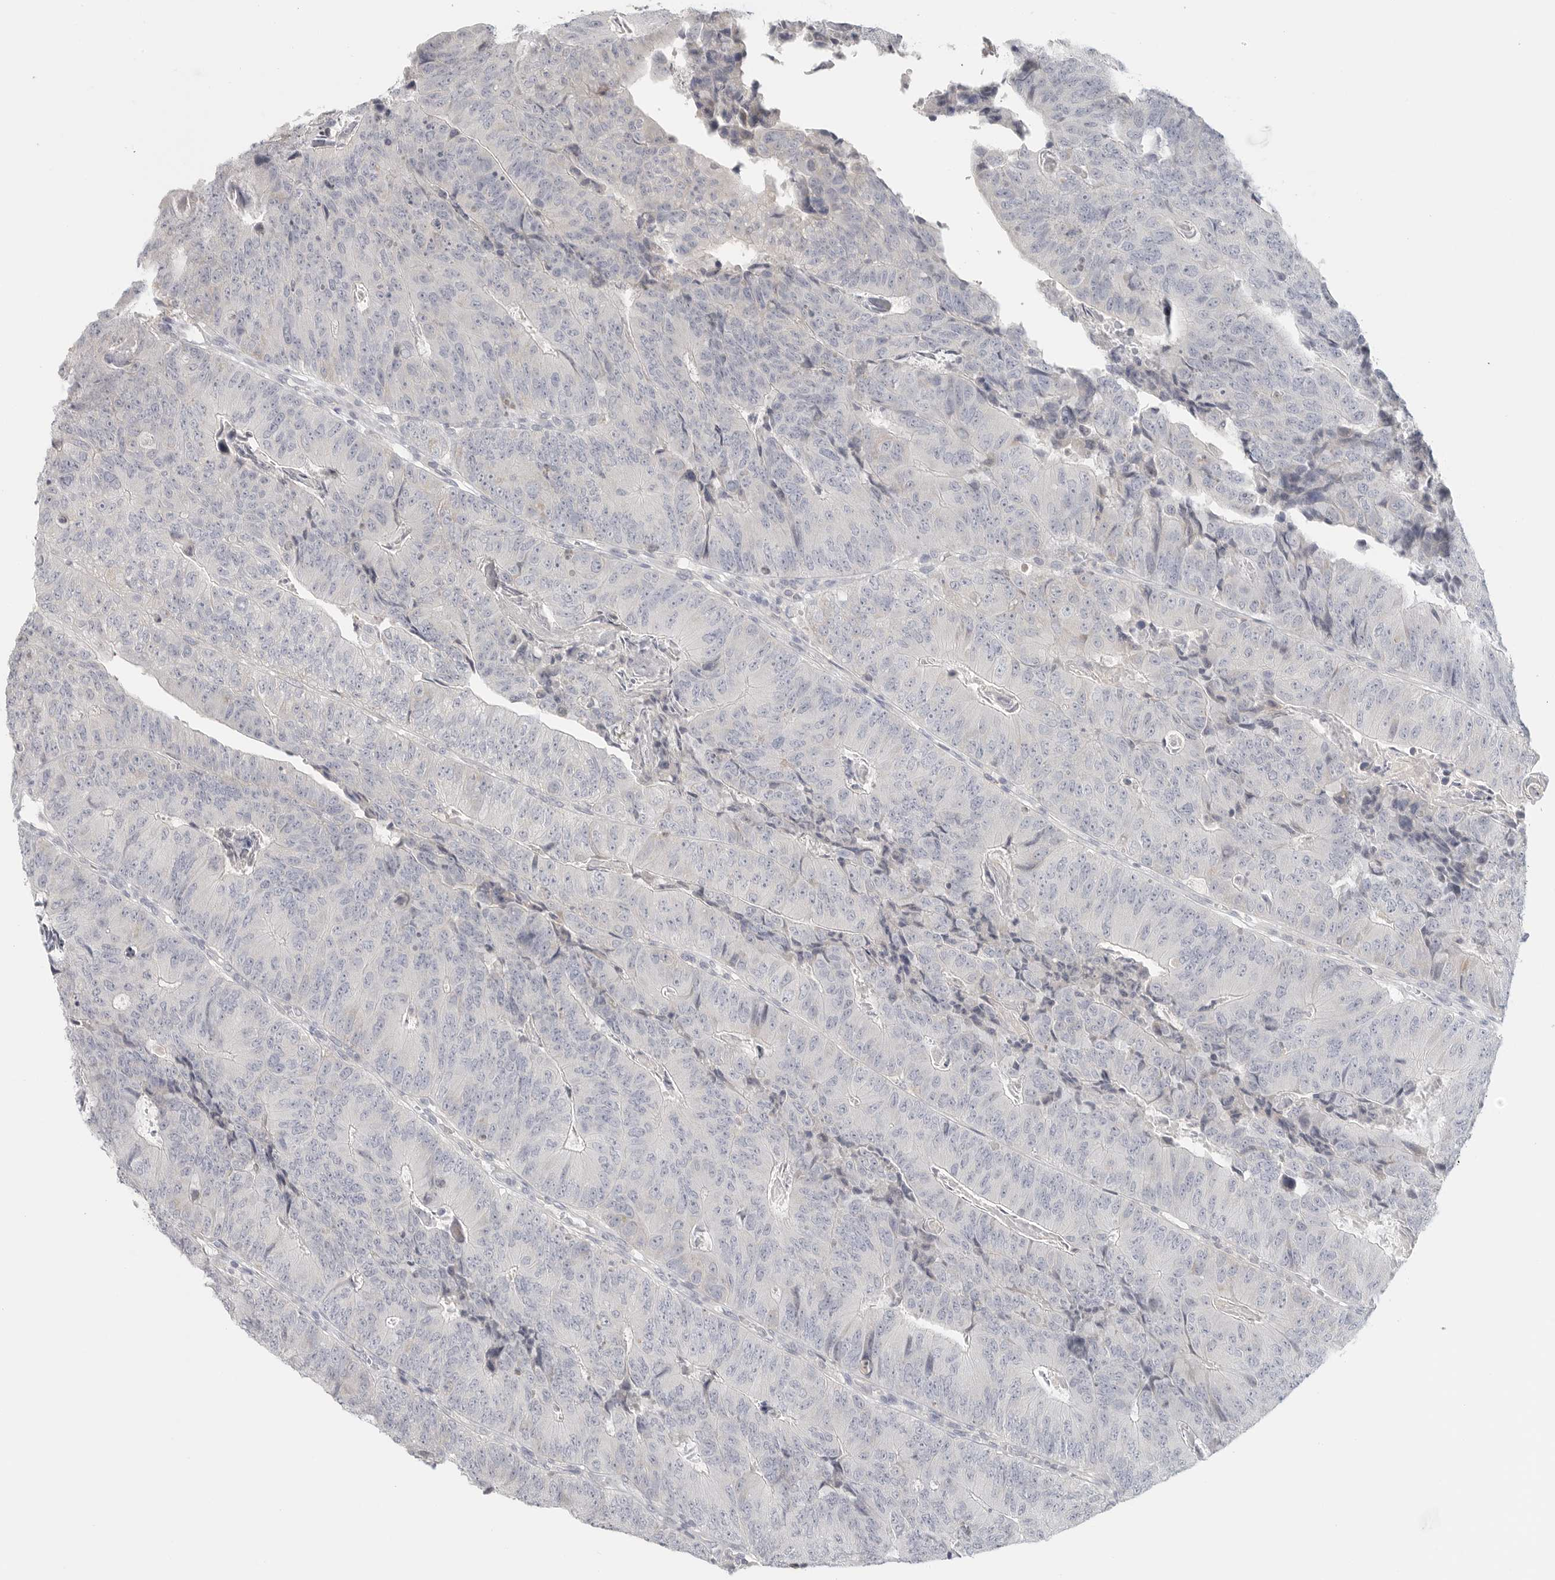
{"staining": {"intensity": "negative", "quantity": "none", "location": "none"}, "tissue": "colorectal cancer", "cell_type": "Tumor cells", "image_type": "cancer", "snomed": [{"axis": "morphology", "description": "Adenocarcinoma, NOS"}, {"axis": "topography", "description": "Colon"}], "caption": "Micrograph shows no protein positivity in tumor cells of colorectal cancer tissue.", "gene": "SLC25A36", "patient": {"sex": "female", "age": 67}}